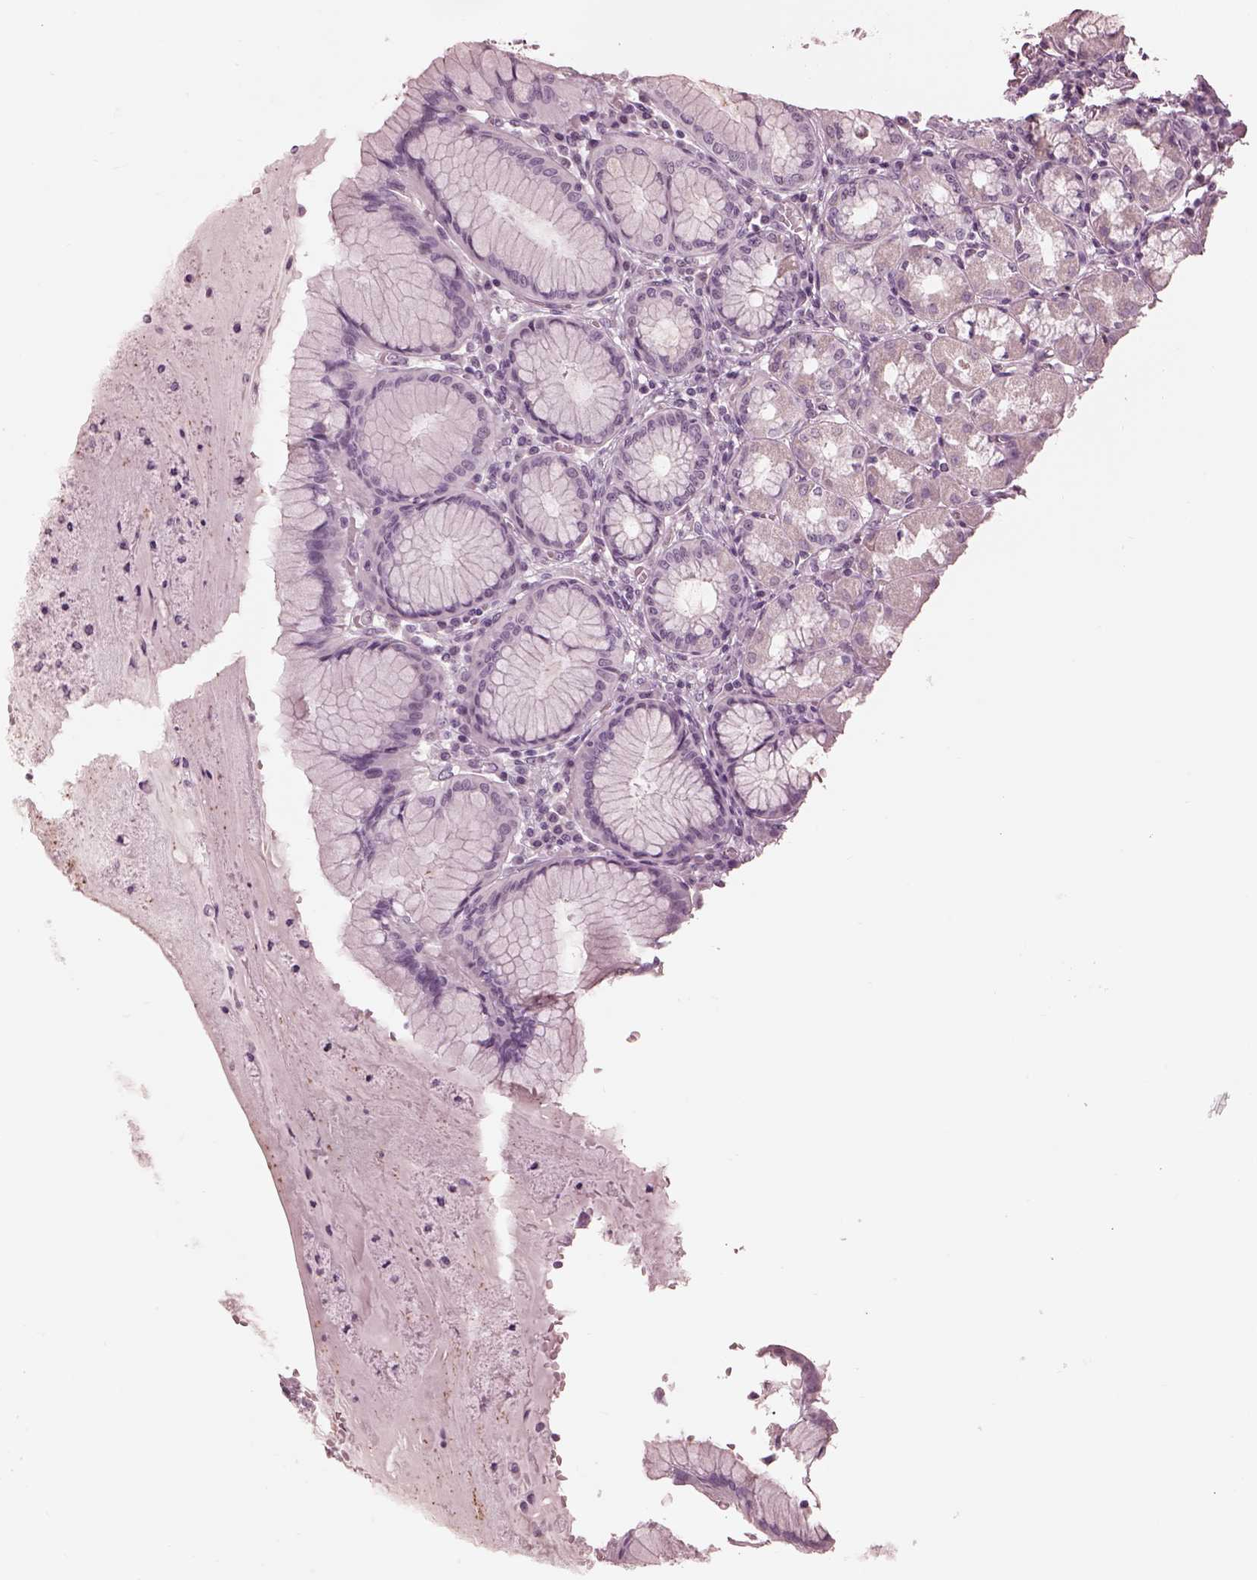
{"staining": {"intensity": "negative", "quantity": "none", "location": "none"}, "tissue": "stomach", "cell_type": "Glandular cells", "image_type": "normal", "snomed": [{"axis": "morphology", "description": "Normal tissue, NOS"}, {"axis": "topography", "description": "Stomach"}], "caption": "DAB (3,3'-diaminobenzidine) immunohistochemical staining of benign stomach reveals no significant expression in glandular cells. The staining is performed using DAB (3,3'-diaminobenzidine) brown chromogen with nuclei counter-stained in using hematoxylin.", "gene": "GARIN4", "patient": {"sex": "male", "age": 55}}